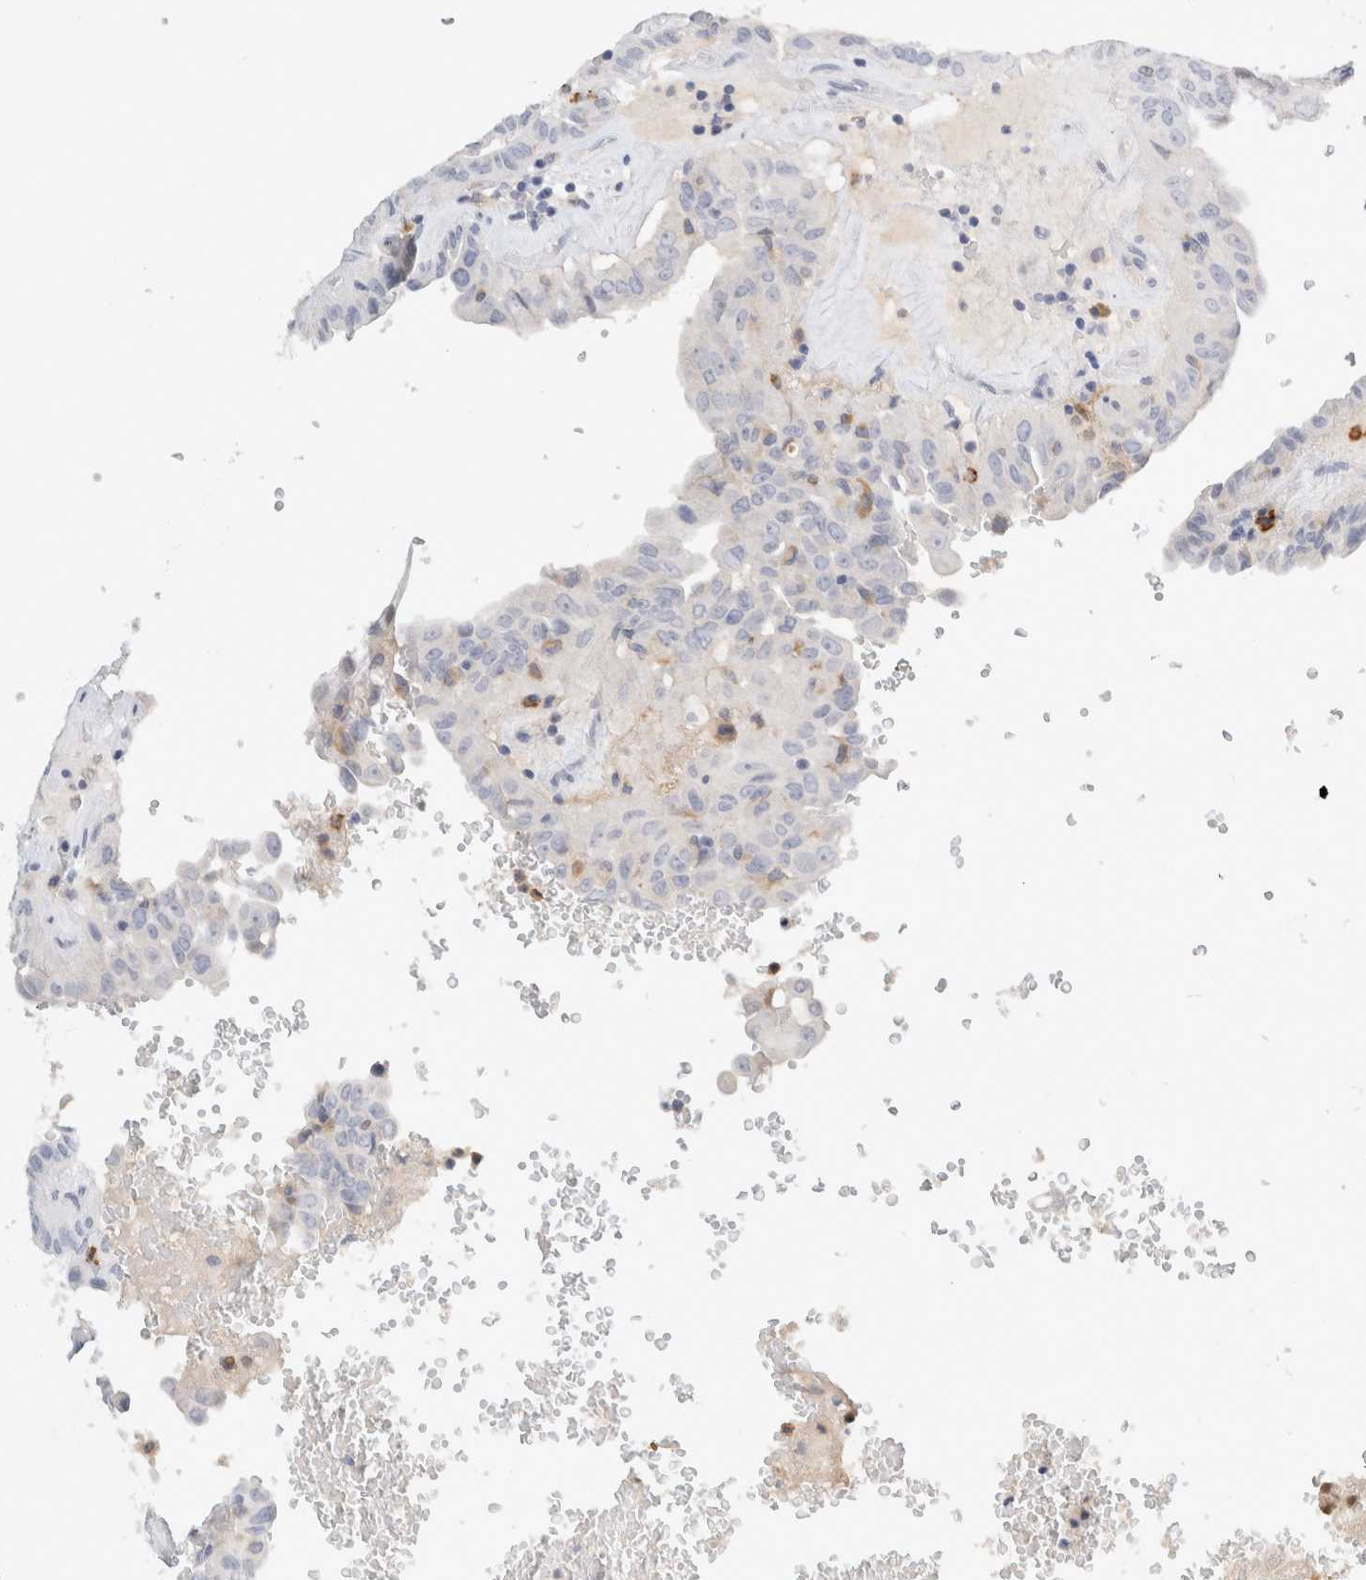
{"staining": {"intensity": "negative", "quantity": "none", "location": "none"}, "tissue": "thyroid cancer", "cell_type": "Tumor cells", "image_type": "cancer", "snomed": [{"axis": "morphology", "description": "Papillary adenocarcinoma, NOS"}, {"axis": "topography", "description": "Thyroid gland"}], "caption": "This is an immunohistochemistry histopathology image of thyroid papillary adenocarcinoma. There is no expression in tumor cells.", "gene": "FGL2", "patient": {"sex": "male", "age": 77}}